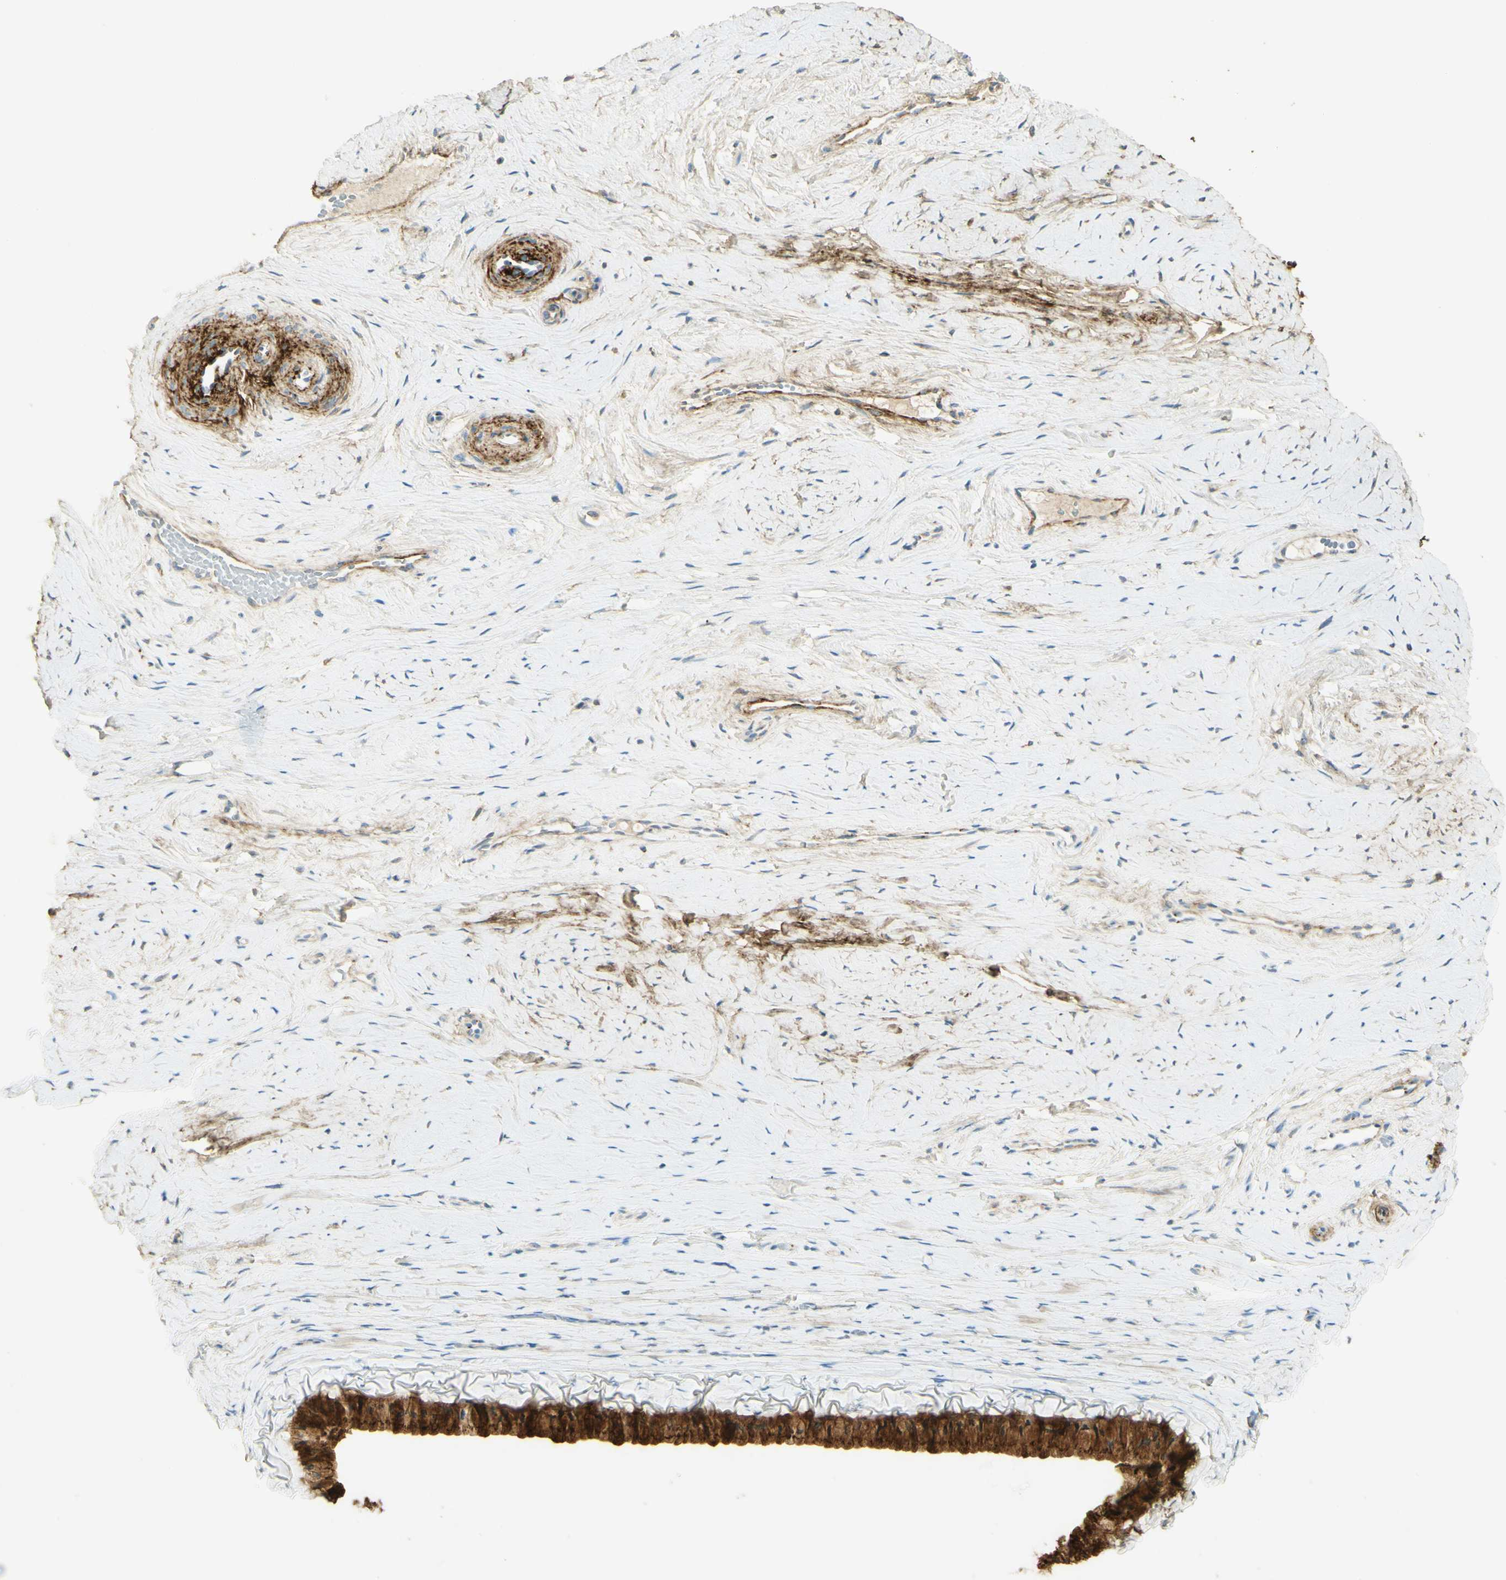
{"staining": {"intensity": "strong", "quantity": ">75%", "location": "cytoplasmic/membranous"}, "tissue": "cervix", "cell_type": "Glandular cells", "image_type": "normal", "snomed": [{"axis": "morphology", "description": "Normal tissue, NOS"}, {"axis": "topography", "description": "Cervix"}], "caption": "The micrograph demonstrates immunohistochemical staining of unremarkable cervix. There is strong cytoplasmic/membranous expression is present in approximately >75% of glandular cells. (Brightfield microscopy of DAB IHC at high magnification).", "gene": "TNN", "patient": {"sex": "female", "age": 39}}